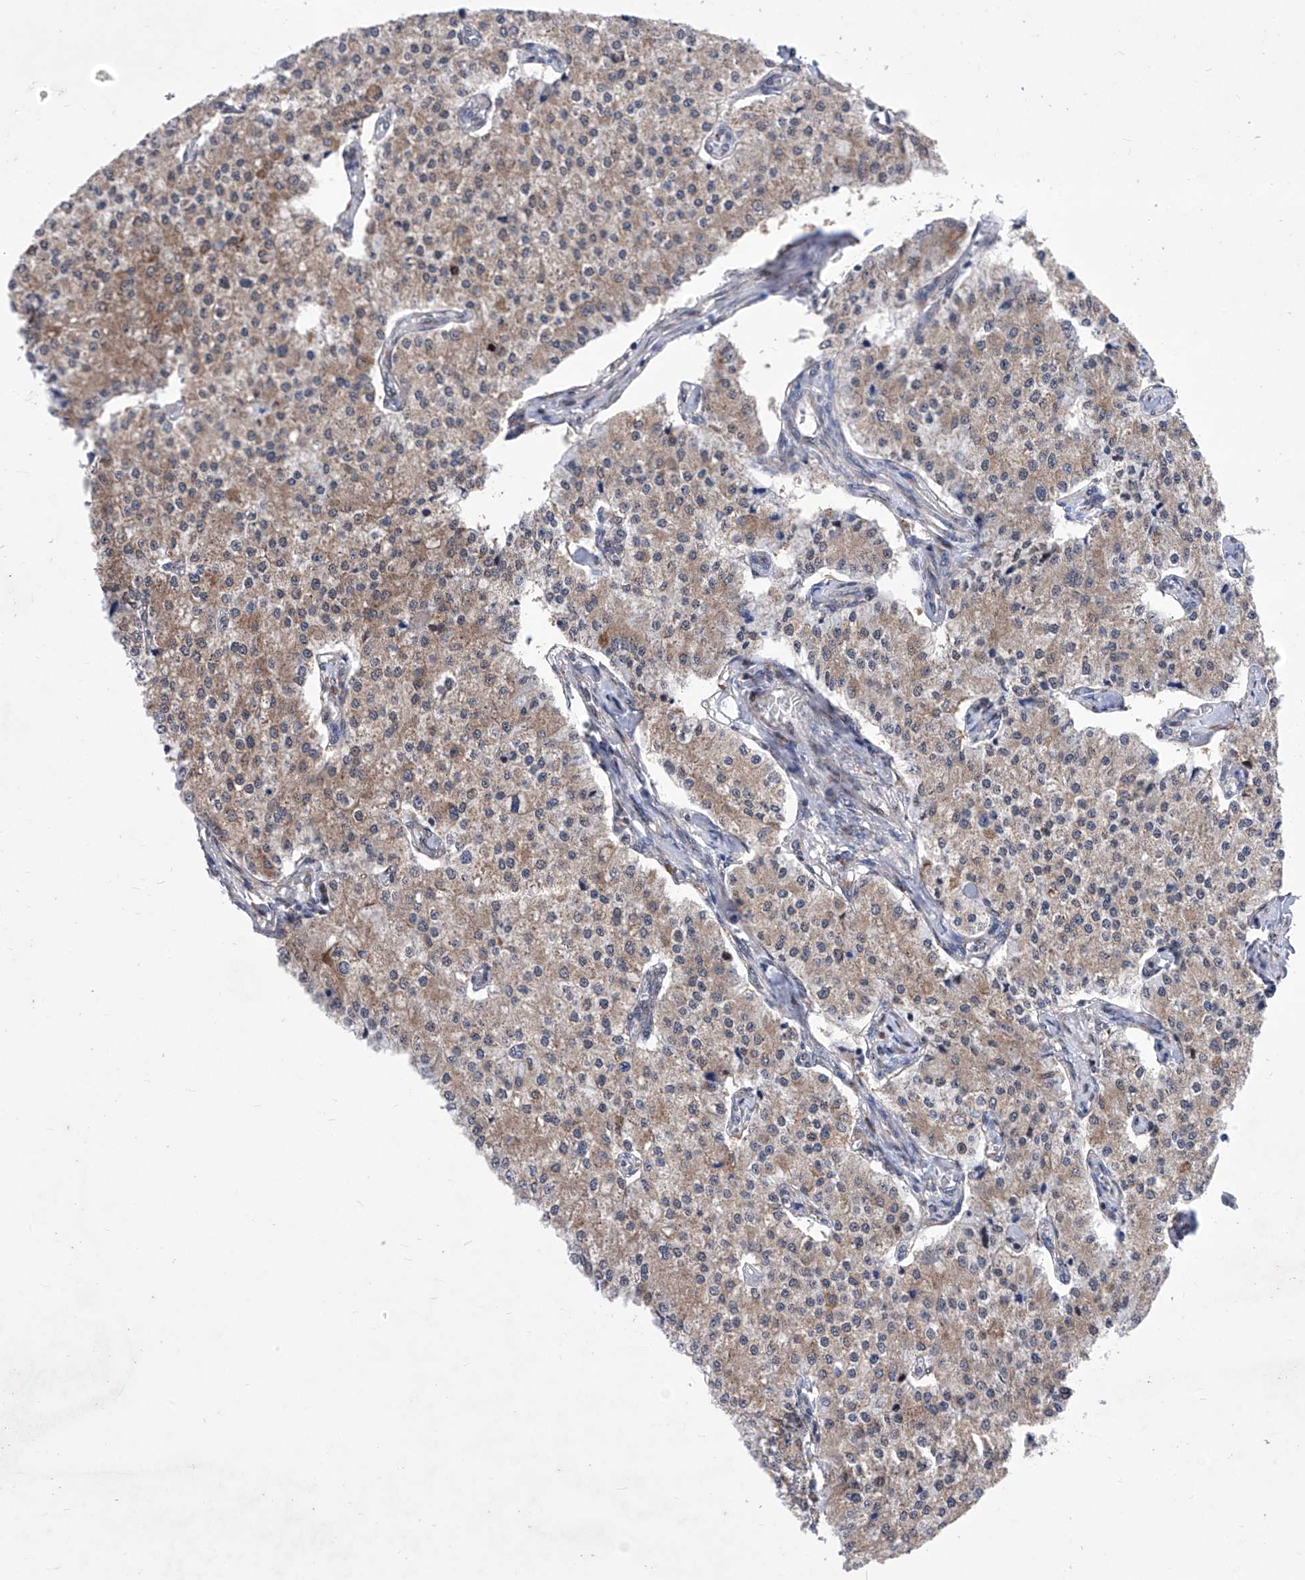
{"staining": {"intensity": "moderate", "quantity": ">75%", "location": "cytoplasmic/membranous"}, "tissue": "carcinoid", "cell_type": "Tumor cells", "image_type": "cancer", "snomed": [{"axis": "morphology", "description": "Carcinoid, malignant, NOS"}, {"axis": "topography", "description": "Colon"}], "caption": "Protein expression analysis of human carcinoid reveals moderate cytoplasmic/membranous staining in approximately >75% of tumor cells.", "gene": "KTI12", "patient": {"sex": "female", "age": 52}}